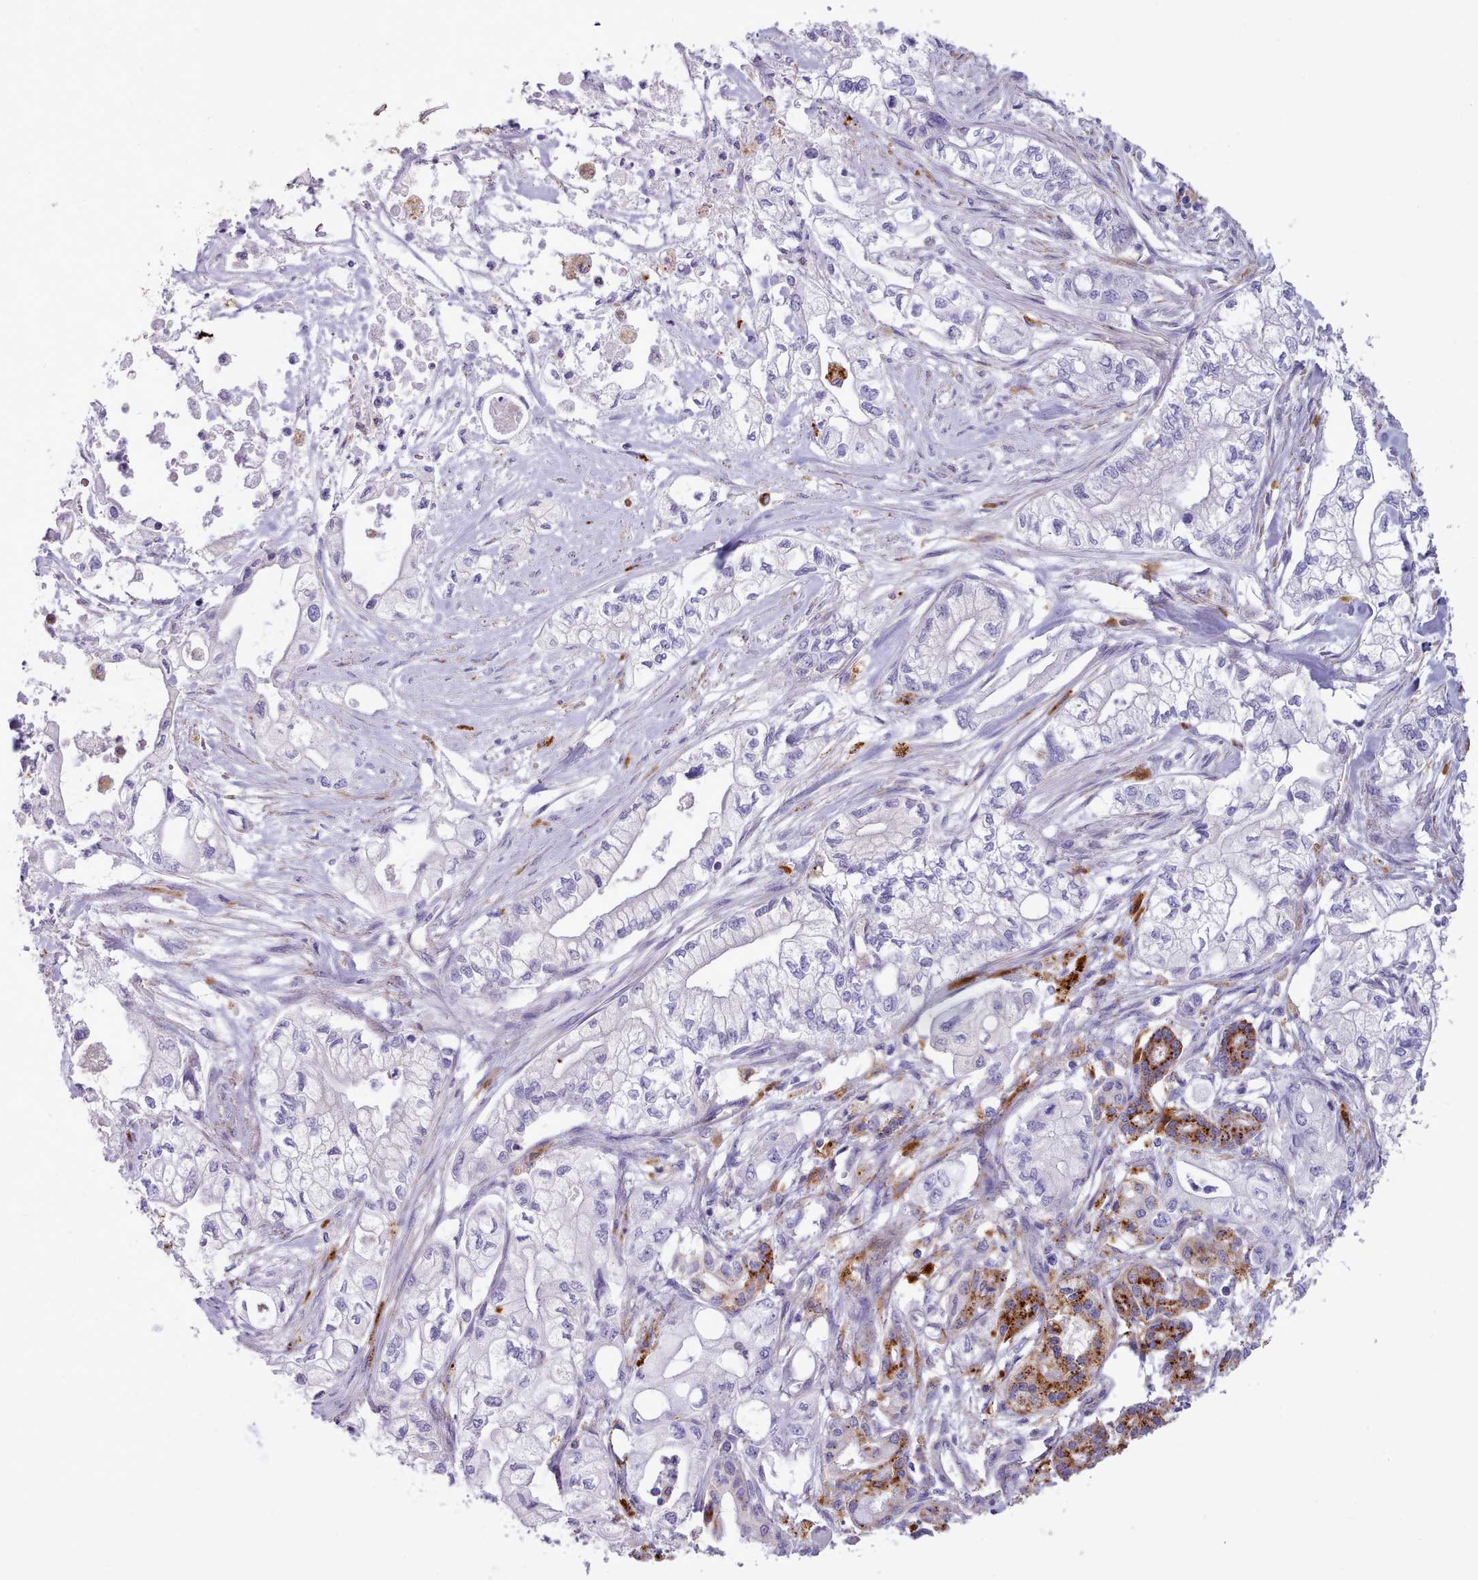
{"staining": {"intensity": "negative", "quantity": "none", "location": "none"}, "tissue": "pancreatic cancer", "cell_type": "Tumor cells", "image_type": "cancer", "snomed": [{"axis": "morphology", "description": "Adenocarcinoma, NOS"}, {"axis": "topography", "description": "Pancreas"}], "caption": "Tumor cells are negative for brown protein staining in pancreatic cancer (adenocarcinoma).", "gene": "GAA", "patient": {"sex": "male", "age": 79}}